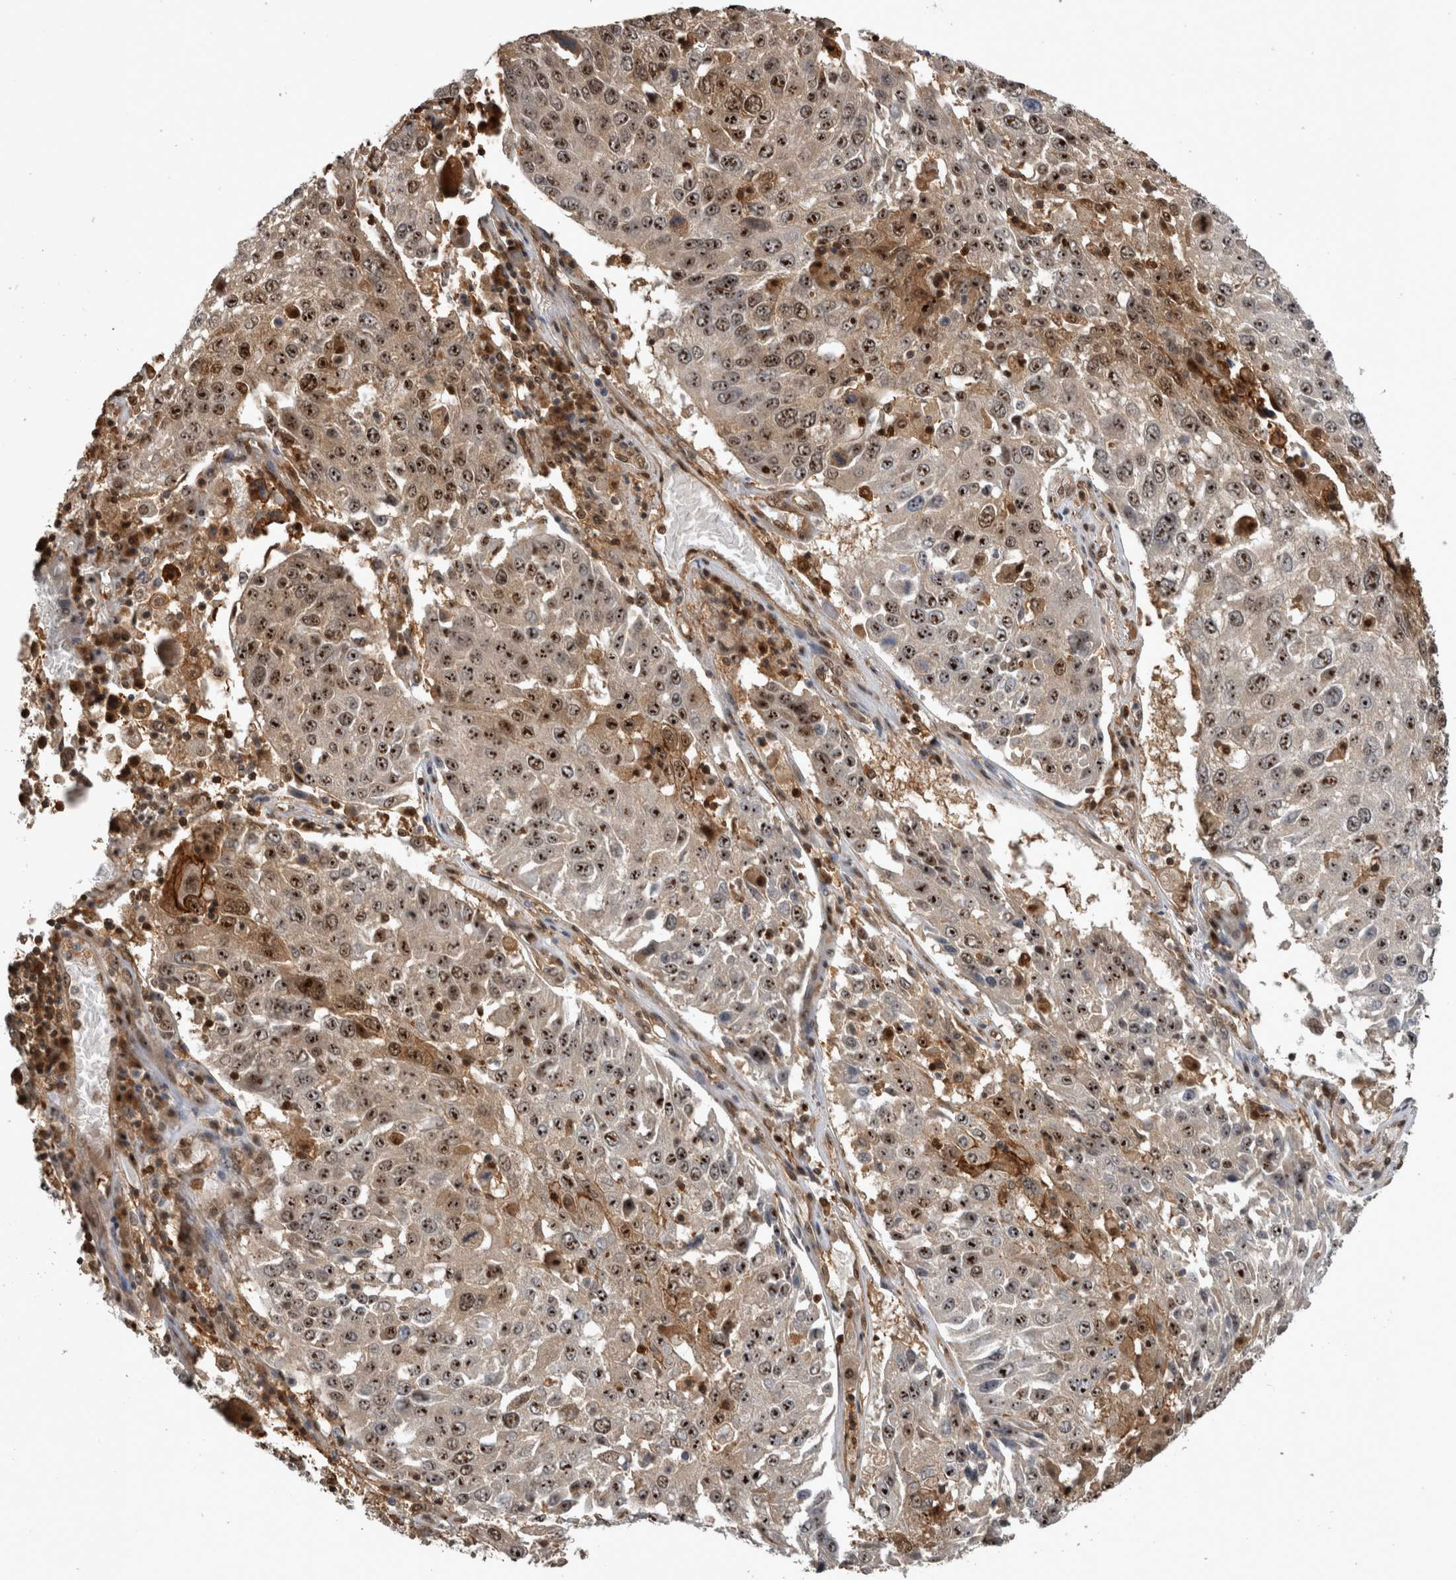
{"staining": {"intensity": "strong", "quantity": ">75%", "location": "cytoplasmic/membranous,nuclear"}, "tissue": "lung cancer", "cell_type": "Tumor cells", "image_type": "cancer", "snomed": [{"axis": "morphology", "description": "Squamous cell carcinoma, NOS"}, {"axis": "topography", "description": "Lung"}], "caption": "The photomicrograph exhibits immunohistochemical staining of lung cancer (squamous cell carcinoma). There is strong cytoplasmic/membranous and nuclear positivity is appreciated in about >75% of tumor cells. Using DAB (3,3'-diaminobenzidine) (brown) and hematoxylin (blue) stains, captured at high magnification using brightfield microscopy.", "gene": "TDRD7", "patient": {"sex": "male", "age": 65}}